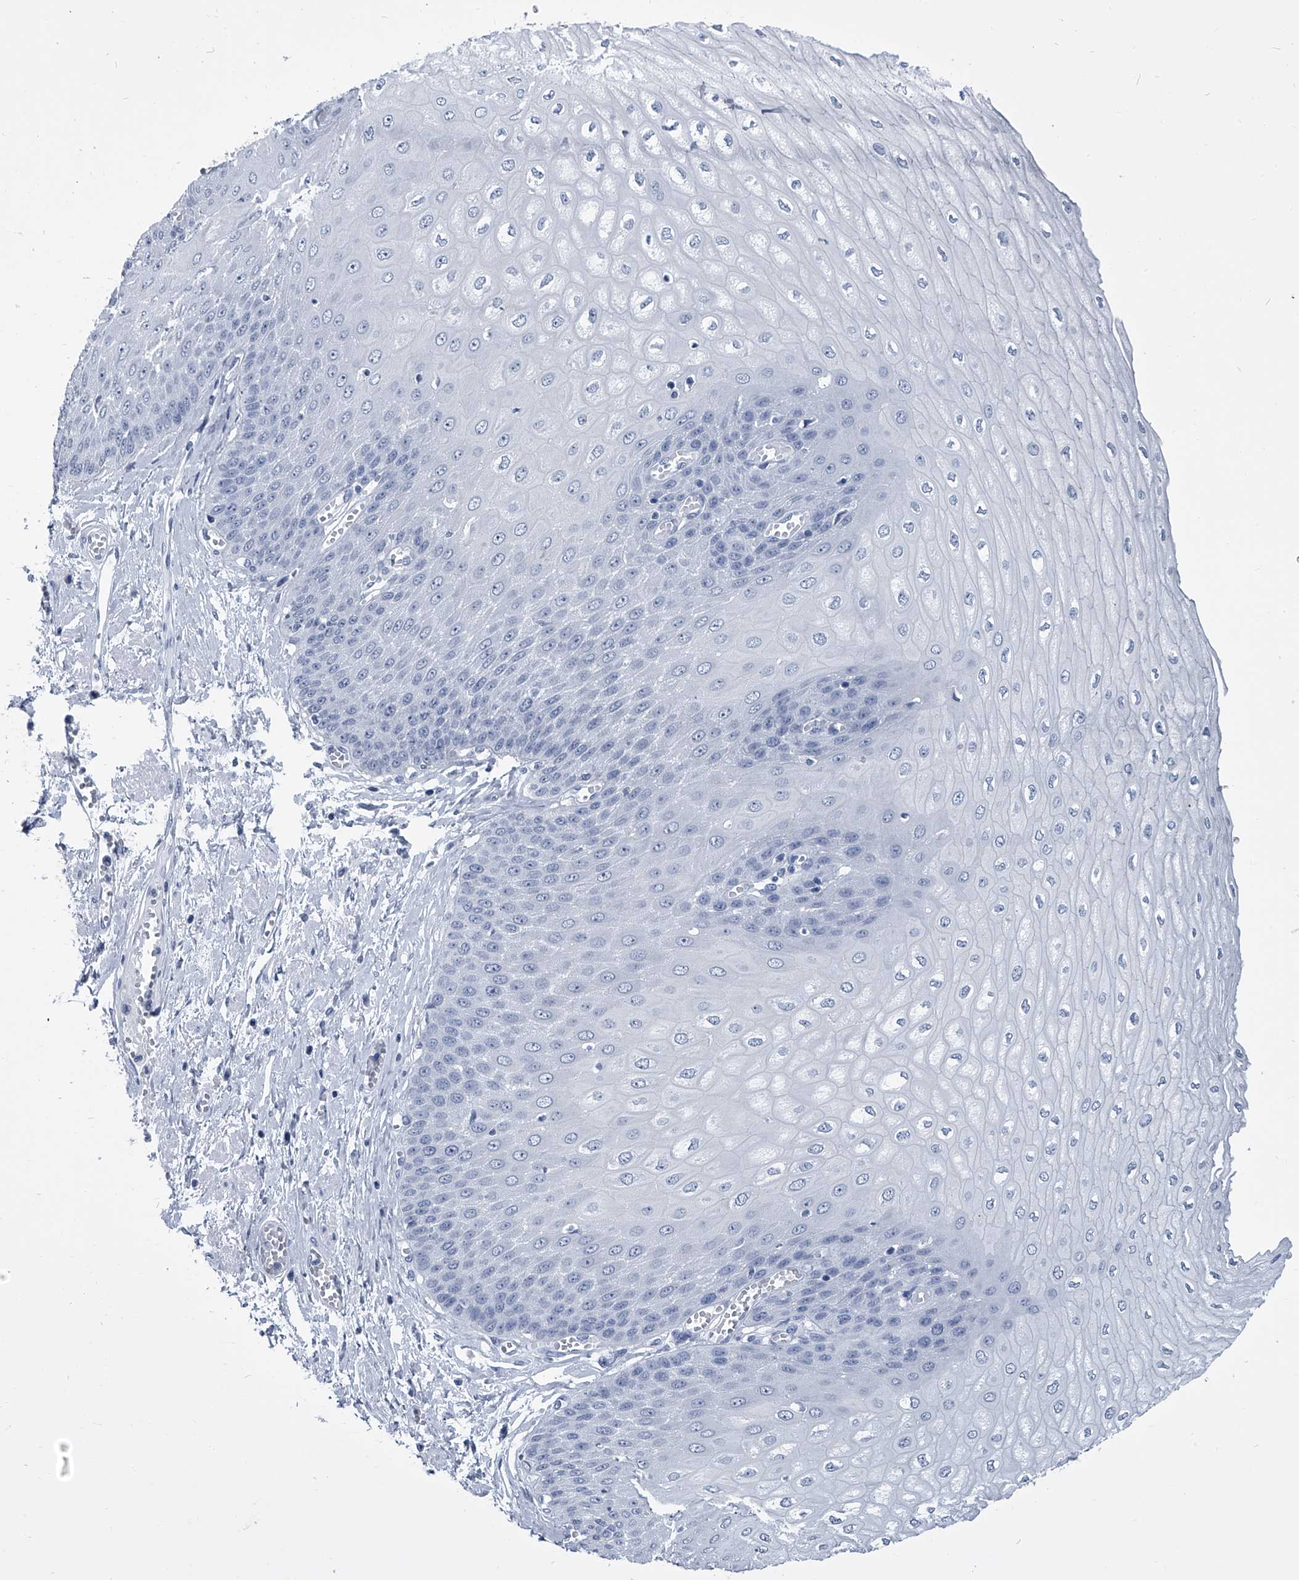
{"staining": {"intensity": "negative", "quantity": "none", "location": "none"}, "tissue": "esophagus", "cell_type": "Squamous epithelial cells", "image_type": "normal", "snomed": [{"axis": "morphology", "description": "Normal tissue, NOS"}, {"axis": "topography", "description": "Esophagus"}], "caption": "Immunohistochemistry histopathology image of unremarkable esophagus: esophagus stained with DAB demonstrates no significant protein staining in squamous epithelial cells. Nuclei are stained in blue.", "gene": "PDXK", "patient": {"sex": "male", "age": 60}}